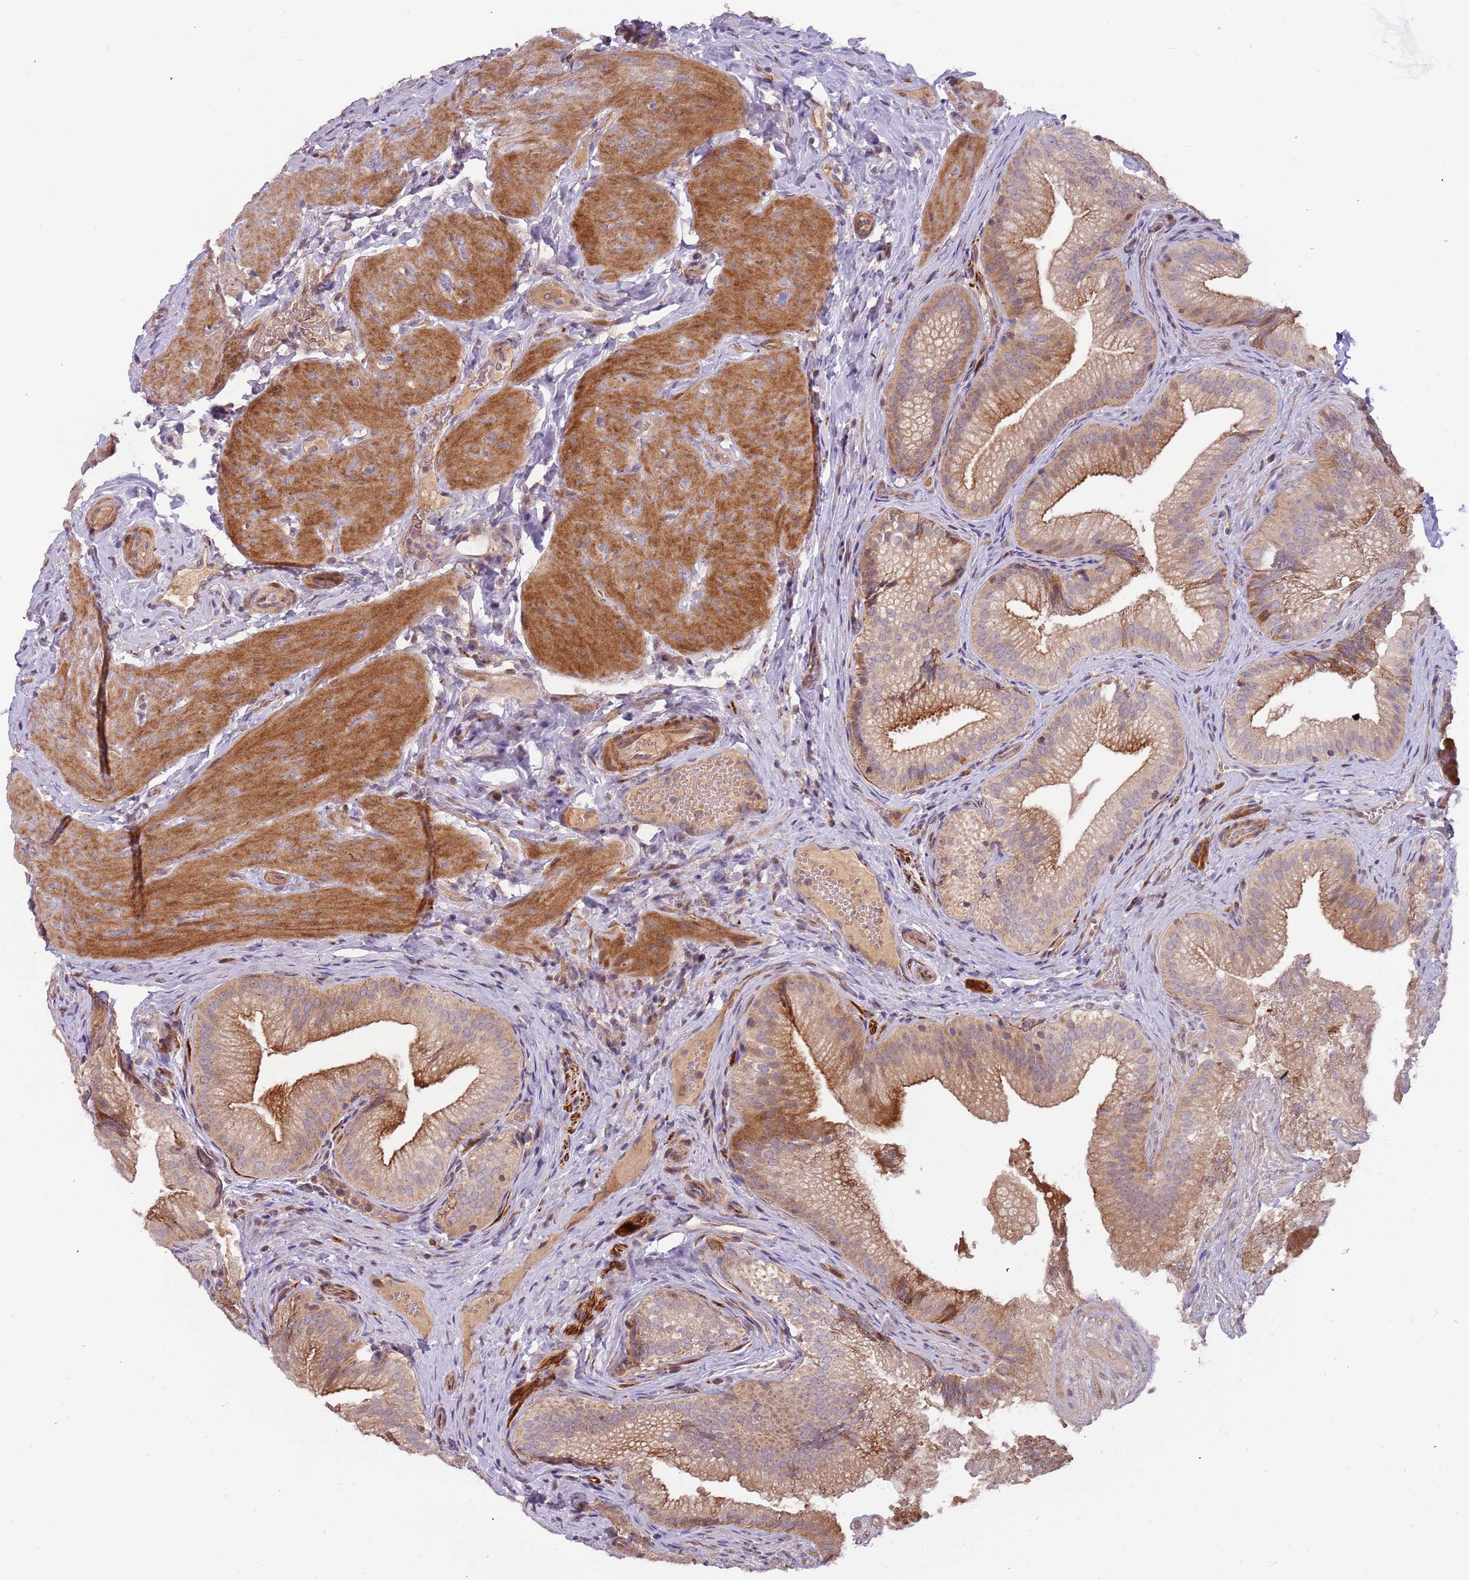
{"staining": {"intensity": "moderate", "quantity": ">75%", "location": "cytoplasmic/membranous"}, "tissue": "gallbladder", "cell_type": "Glandular cells", "image_type": "normal", "snomed": [{"axis": "morphology", "description": "Normal tissue, NOS"}, {"axis": "topography", "description": "Gallbladder"}], "caption": "High-magnification brightfield microscopy of benign gallbladder stained with DAB (brown) and counterstained with hematoxylin (blue). glandular cells exhibit moderate cytoplasmic/membranous positivity is seen in about>75% of cells.", "gene": "TRAPPC6B", "patient": {"sex": "female", "age": 30}}